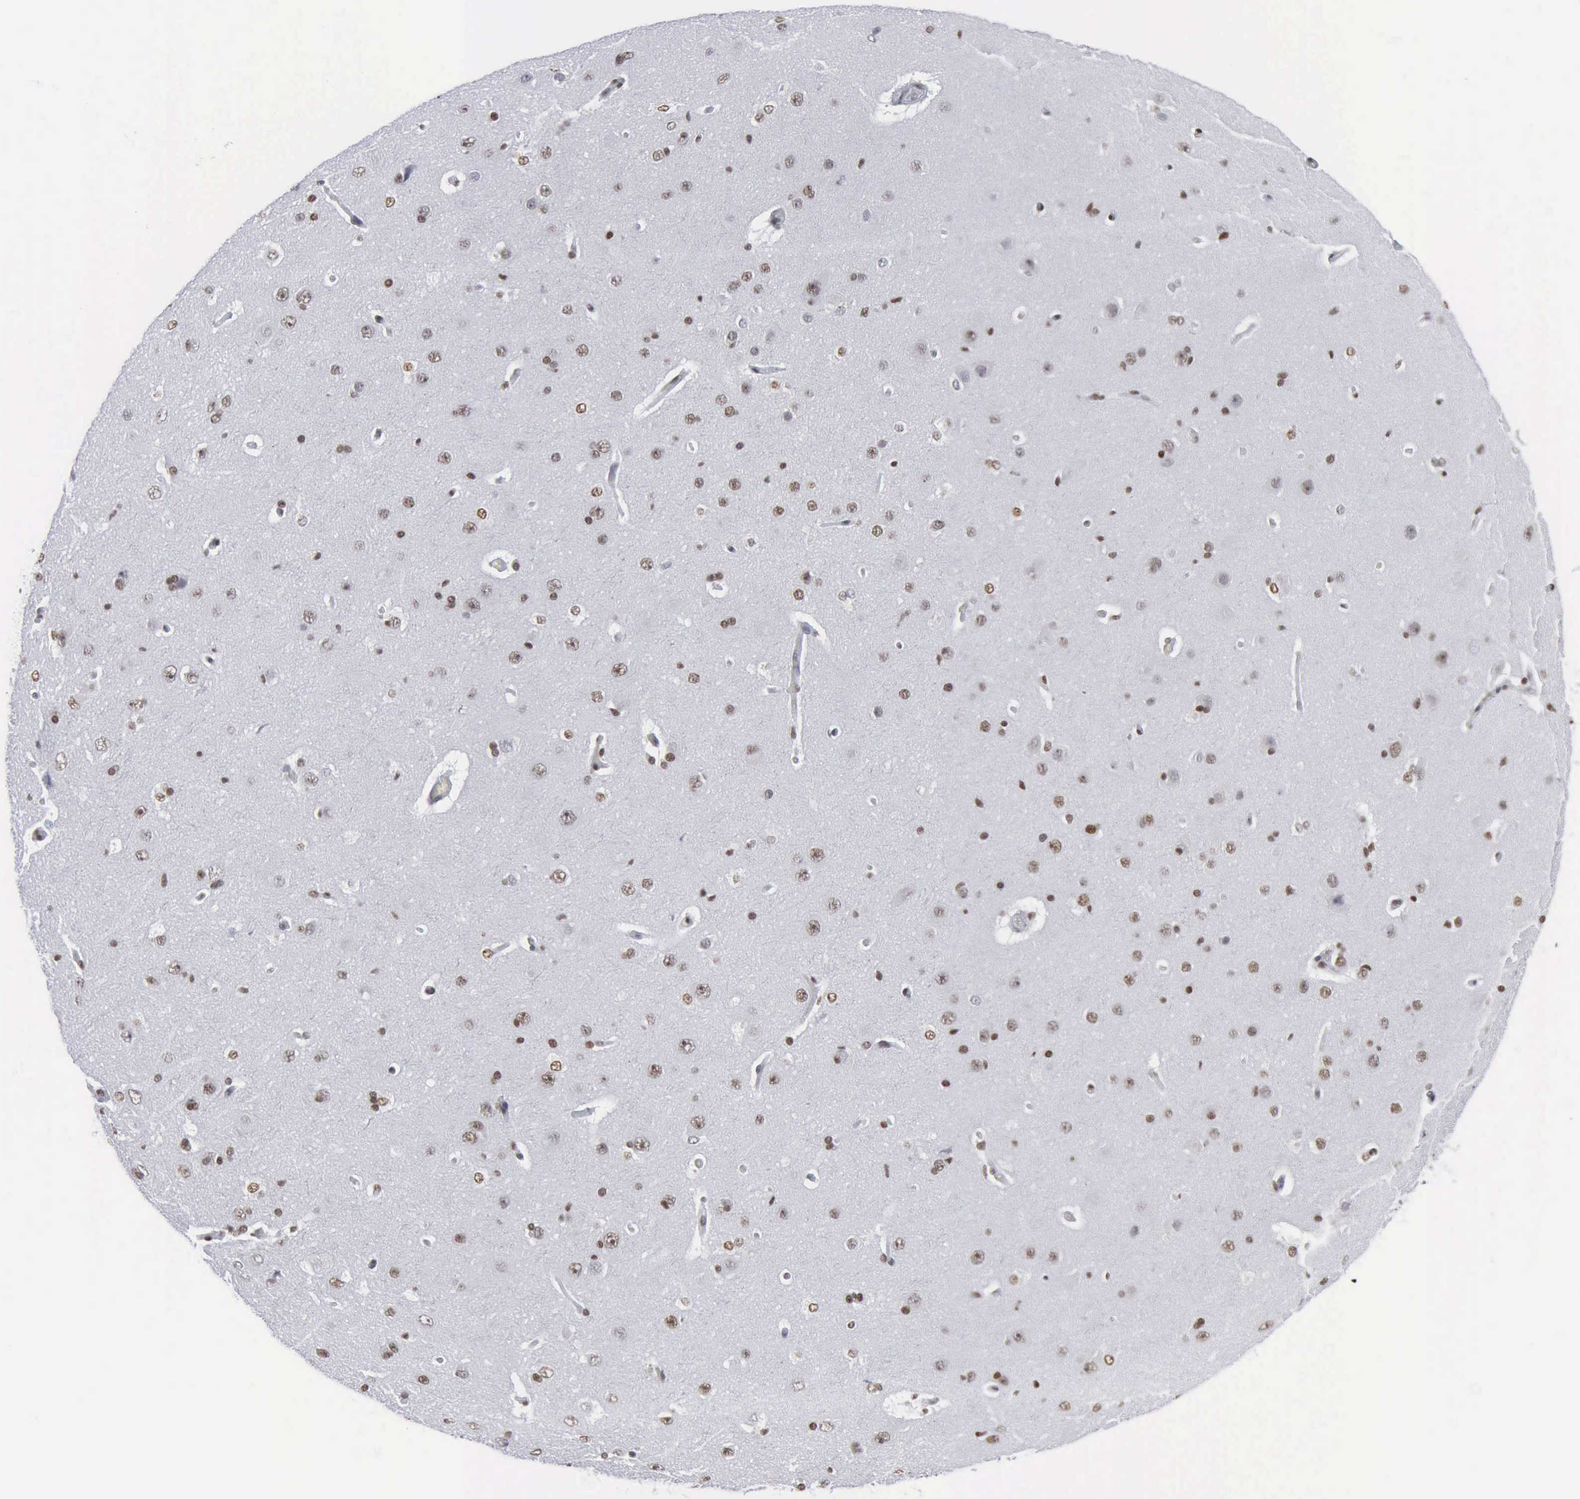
{"staining": {"intensity": "weak", "quantity": ">75%", "location": "nuclear"}, "tissue": "cerebral cortex", "cell_type": "Endothelial cells", "image_type": "normal", "snomed": [{"axis": "morphology", "description": "Normal tissue, NOS"}, {"axis": "topography", "description": "Cerebral cortex"}], "caption": "Cerebral cortex stained for a protein (brown) displays weak nuclear positive staining in approximately >75% of endothelial cells.", "gene": "XPA", "patient": {"sex": "female", "age": 45}}